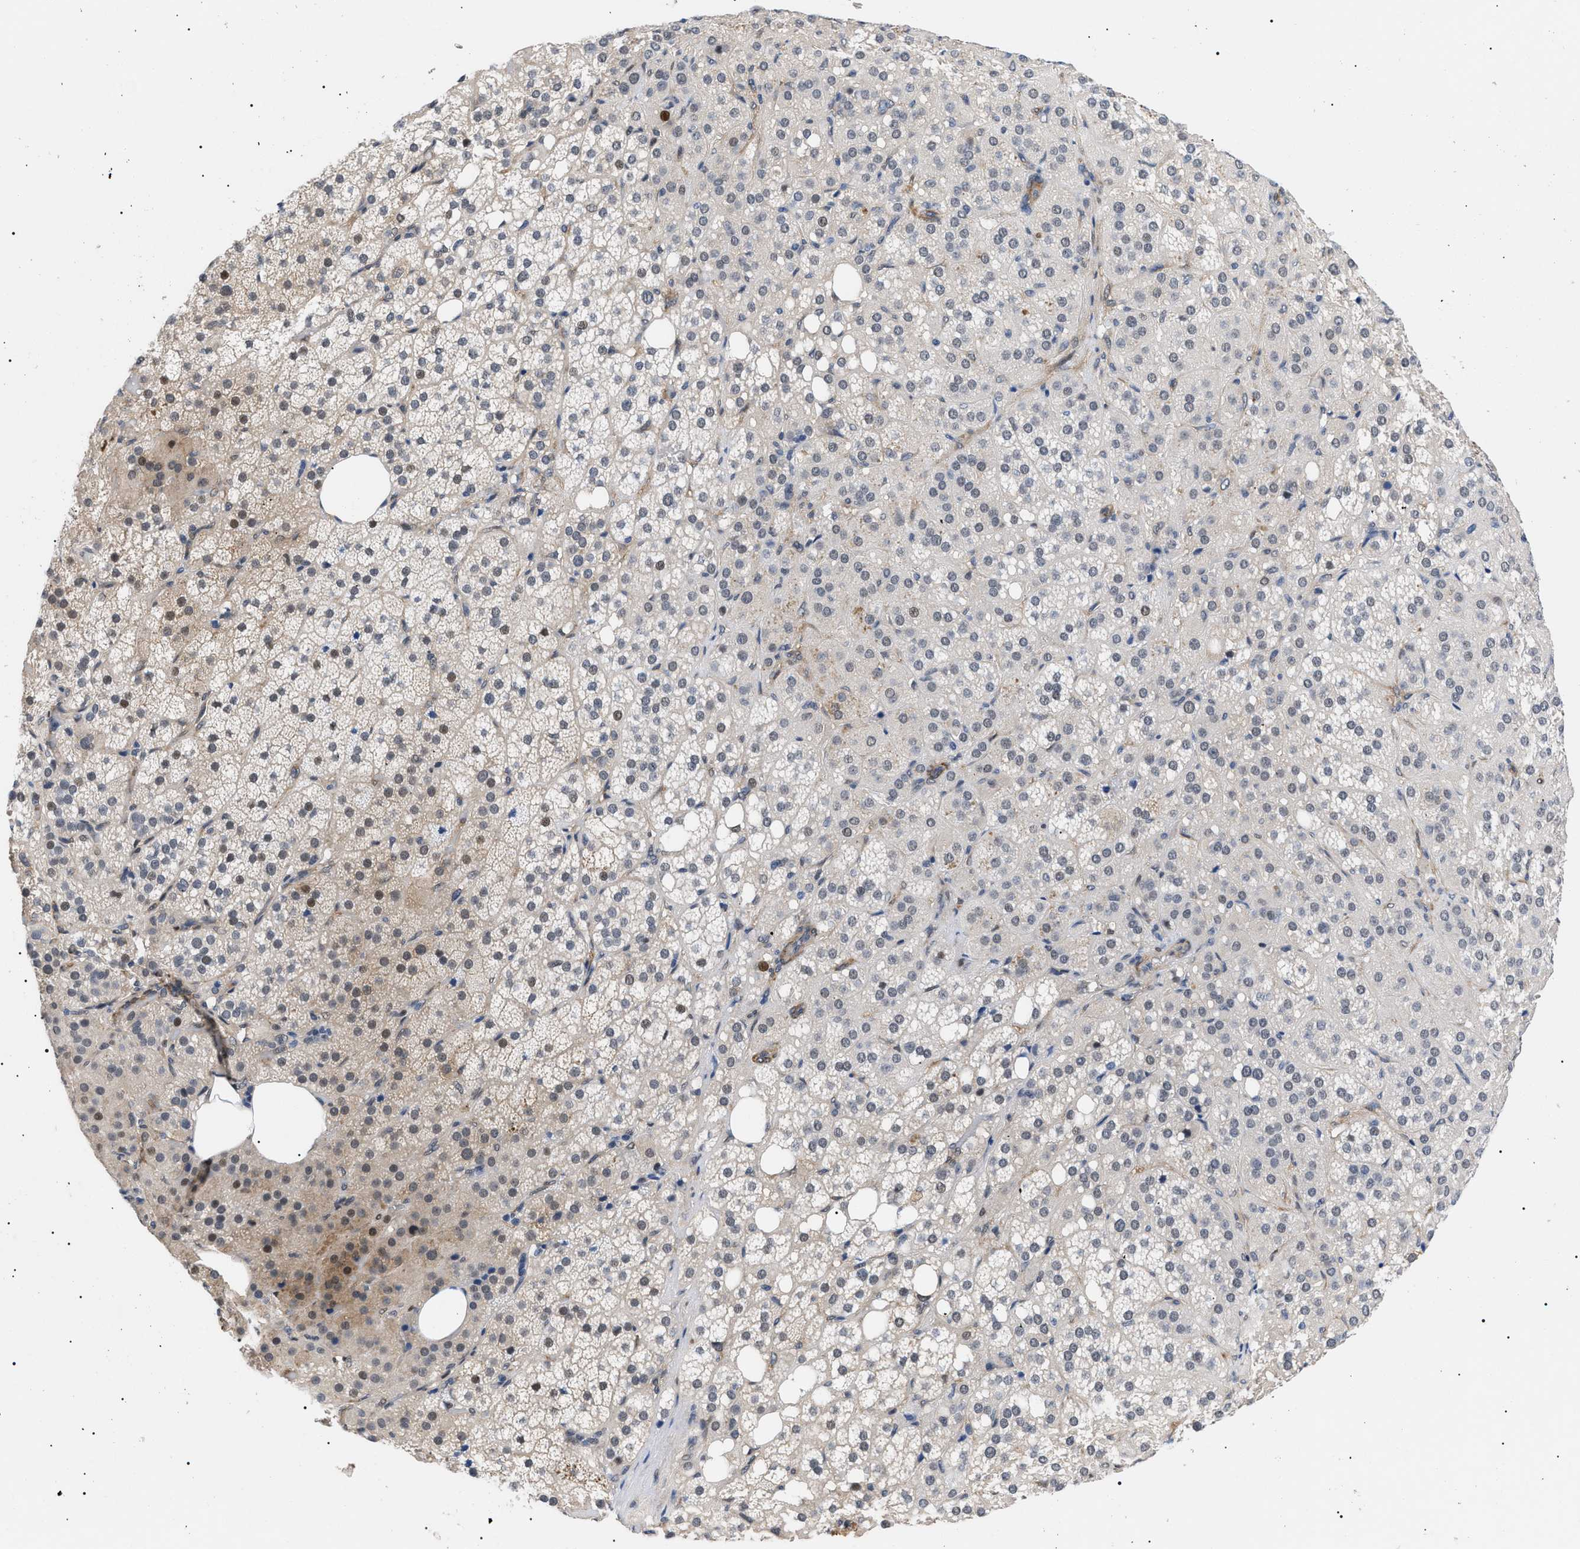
{"staining": {"intensity": "moderate", "quantity": ">75%", "location": "cytoplasmic/membranous"}, "tissue": "adrenal gland", "cell_type": "Glandular cells", "image_type": "normal", "snomed": [{"axis": "morphology", "description": "Normal tissue, NOS"}, {"axis": "topography", "description": "Adrenal gland"}], "caption": "About >75% of glandular cells in benign human adrenal gland show moderate cytoplasmic/membranous protein staining as visualized by brown immunohistochemical staining.", "gene": "GARRE1", "patient": {"sex": "female", "age": 59}}